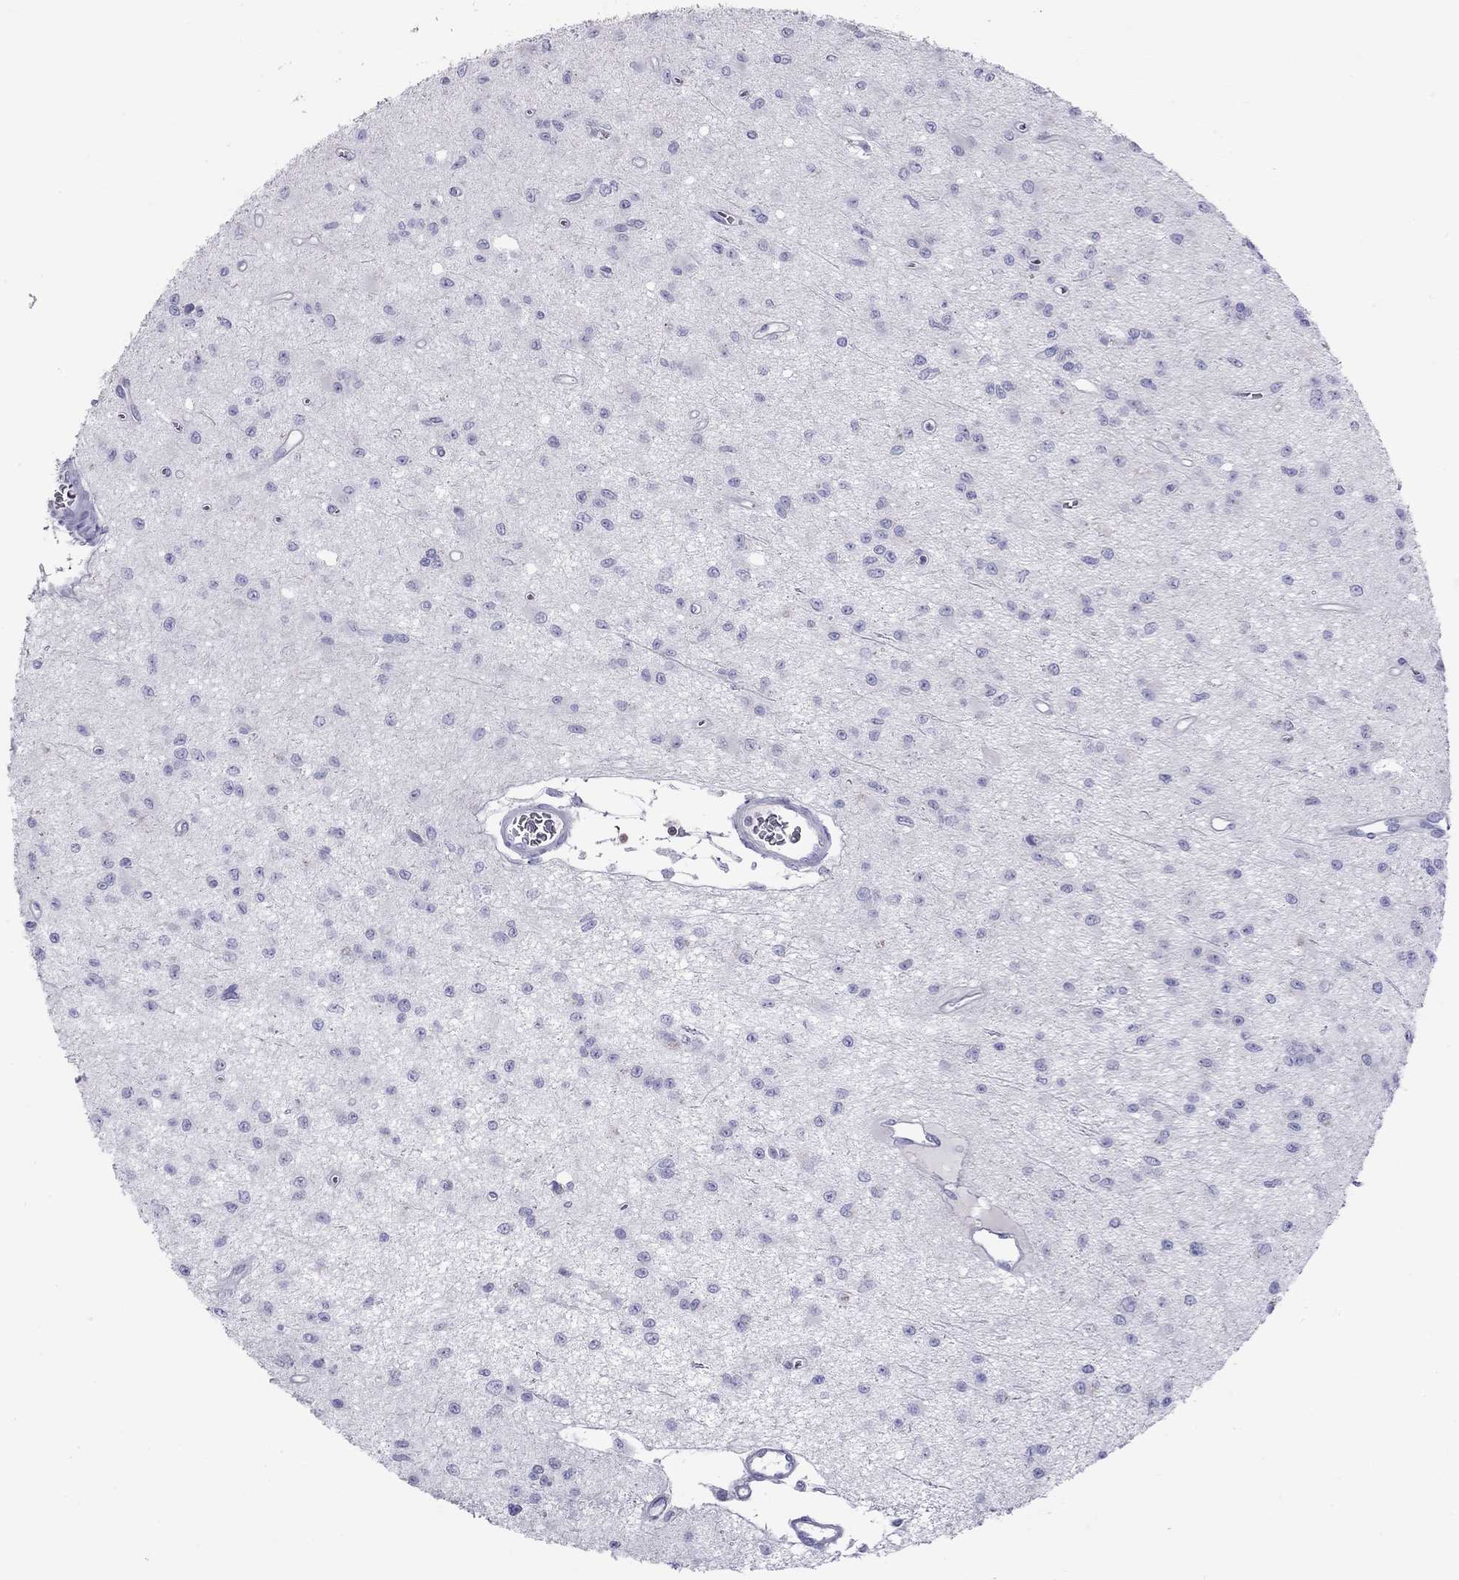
{"staining": {"intensity": "negative", "quantity": "none", "location": "none"}, "tissue": "glioma", "cell_type": "Tumor cells", "image_type": "cancer", "snomed": [{"axis": "morphology", "description": "Glioma, malignant, Low grade"}, {"axis": "topography", "description": "Brain"}], "caption": "Tumor cells are negative for brown protein staining in low-grade glioma (malignant).", "gene": "SH2D2A", "patient": {"sex": "female", "age": 45}}